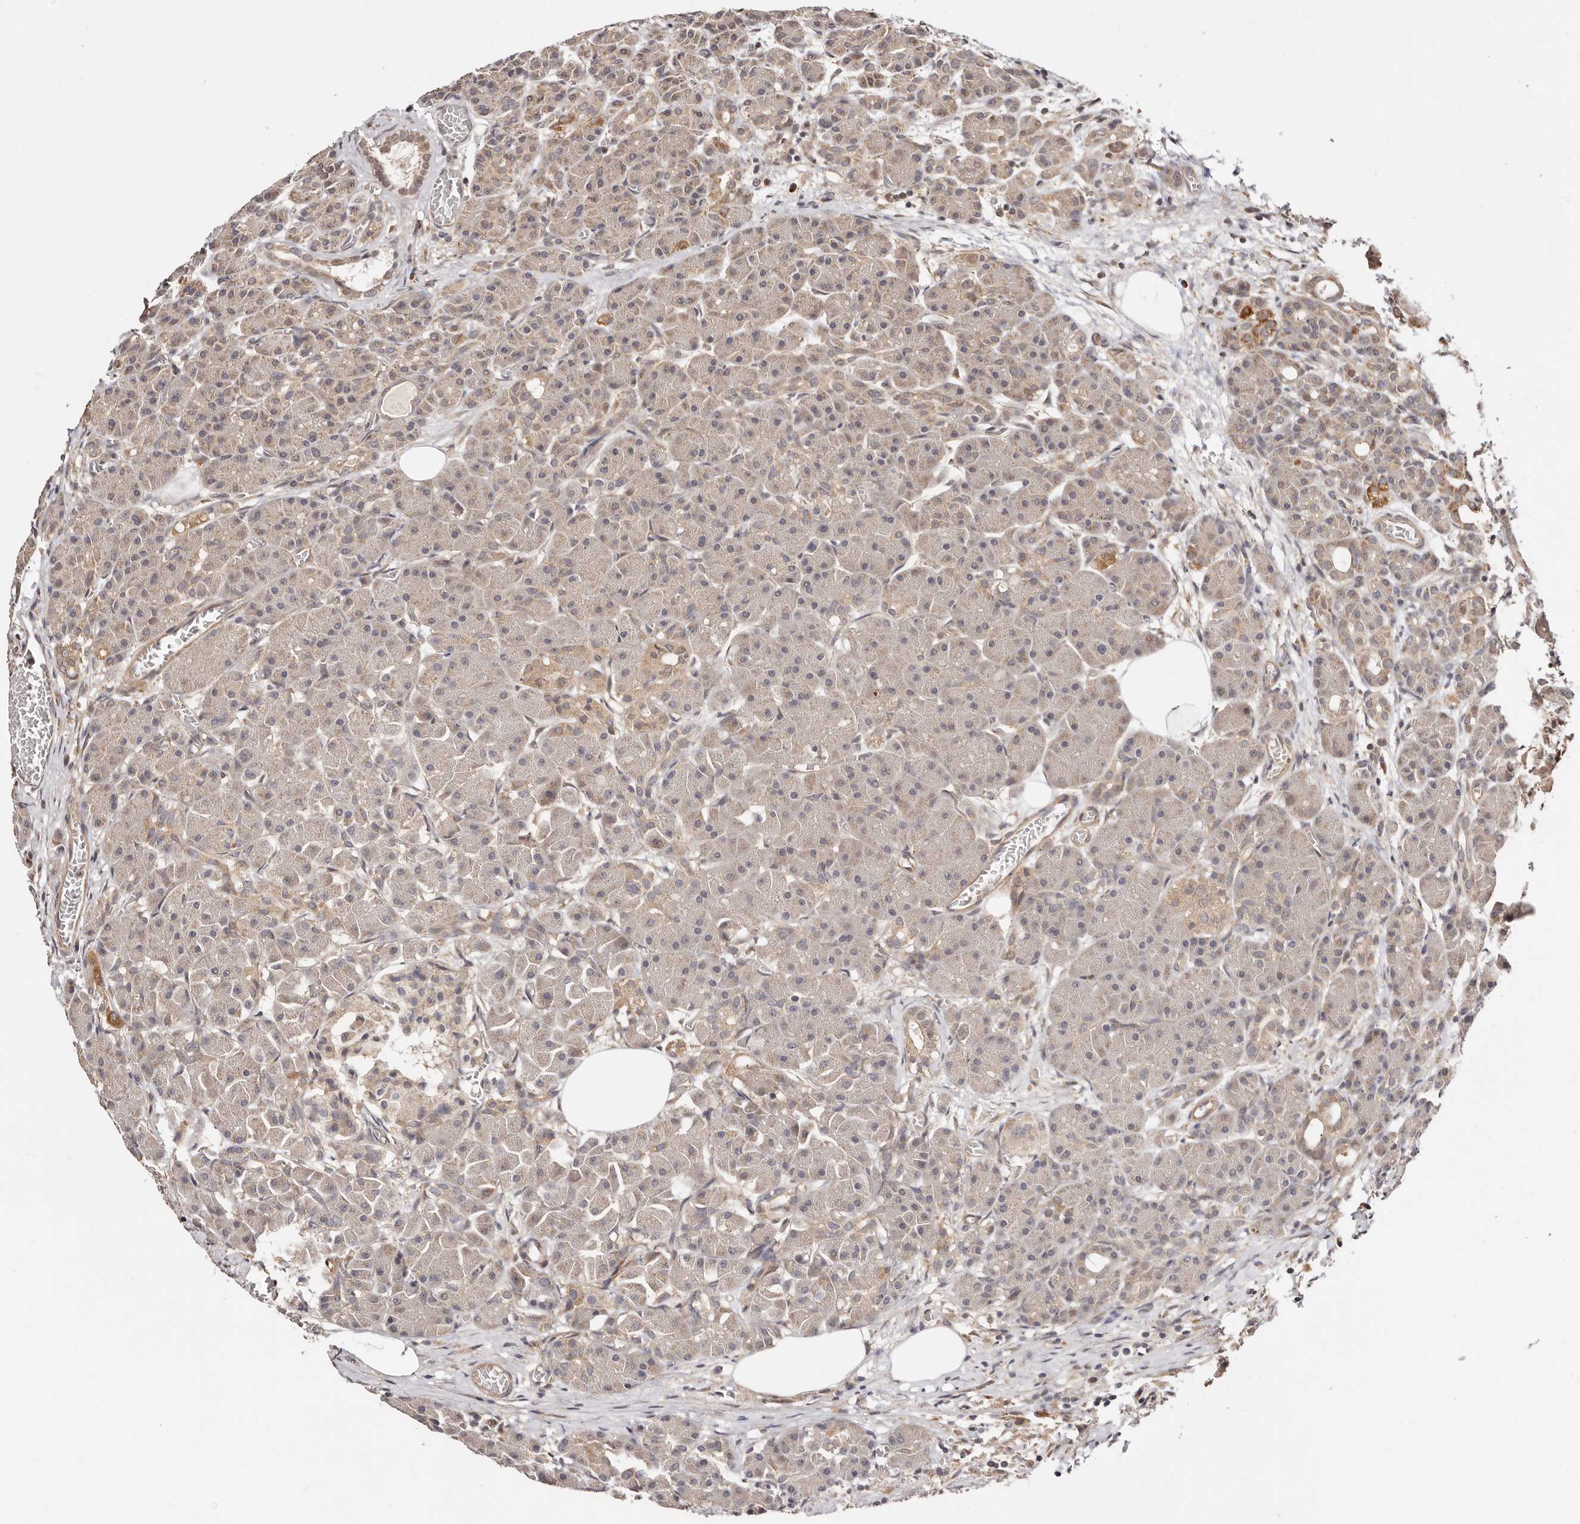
{"staining": {"intensity": "weak", "quantity": "25%-75%", "location": "cytoplasmic/membranous,nuclear"}, "tissue": "pancreas", "cell_type": "Exocrine glandular cells", "image_type": "normal", "snomed": [{"axis": "morphology", "description": "Normal tissue, NOS"}, {"axis": "topography", "description": "Pancreas"}], "caption": "DAB immunohistochemical staining of normal pancreas demonstrates weak cytoplasmic/membranous,nuclear protein positivity in approximately 25%-75% of exocrine glandular cells. The staining was performed using DAB (3,3'-diaminobenzidine), with brown indicating positive protein expression. Nuclei are stained blue with hematoxylin.", "gene": "CTNNBL1", "patient": {"sex": "male", "age": 63}}